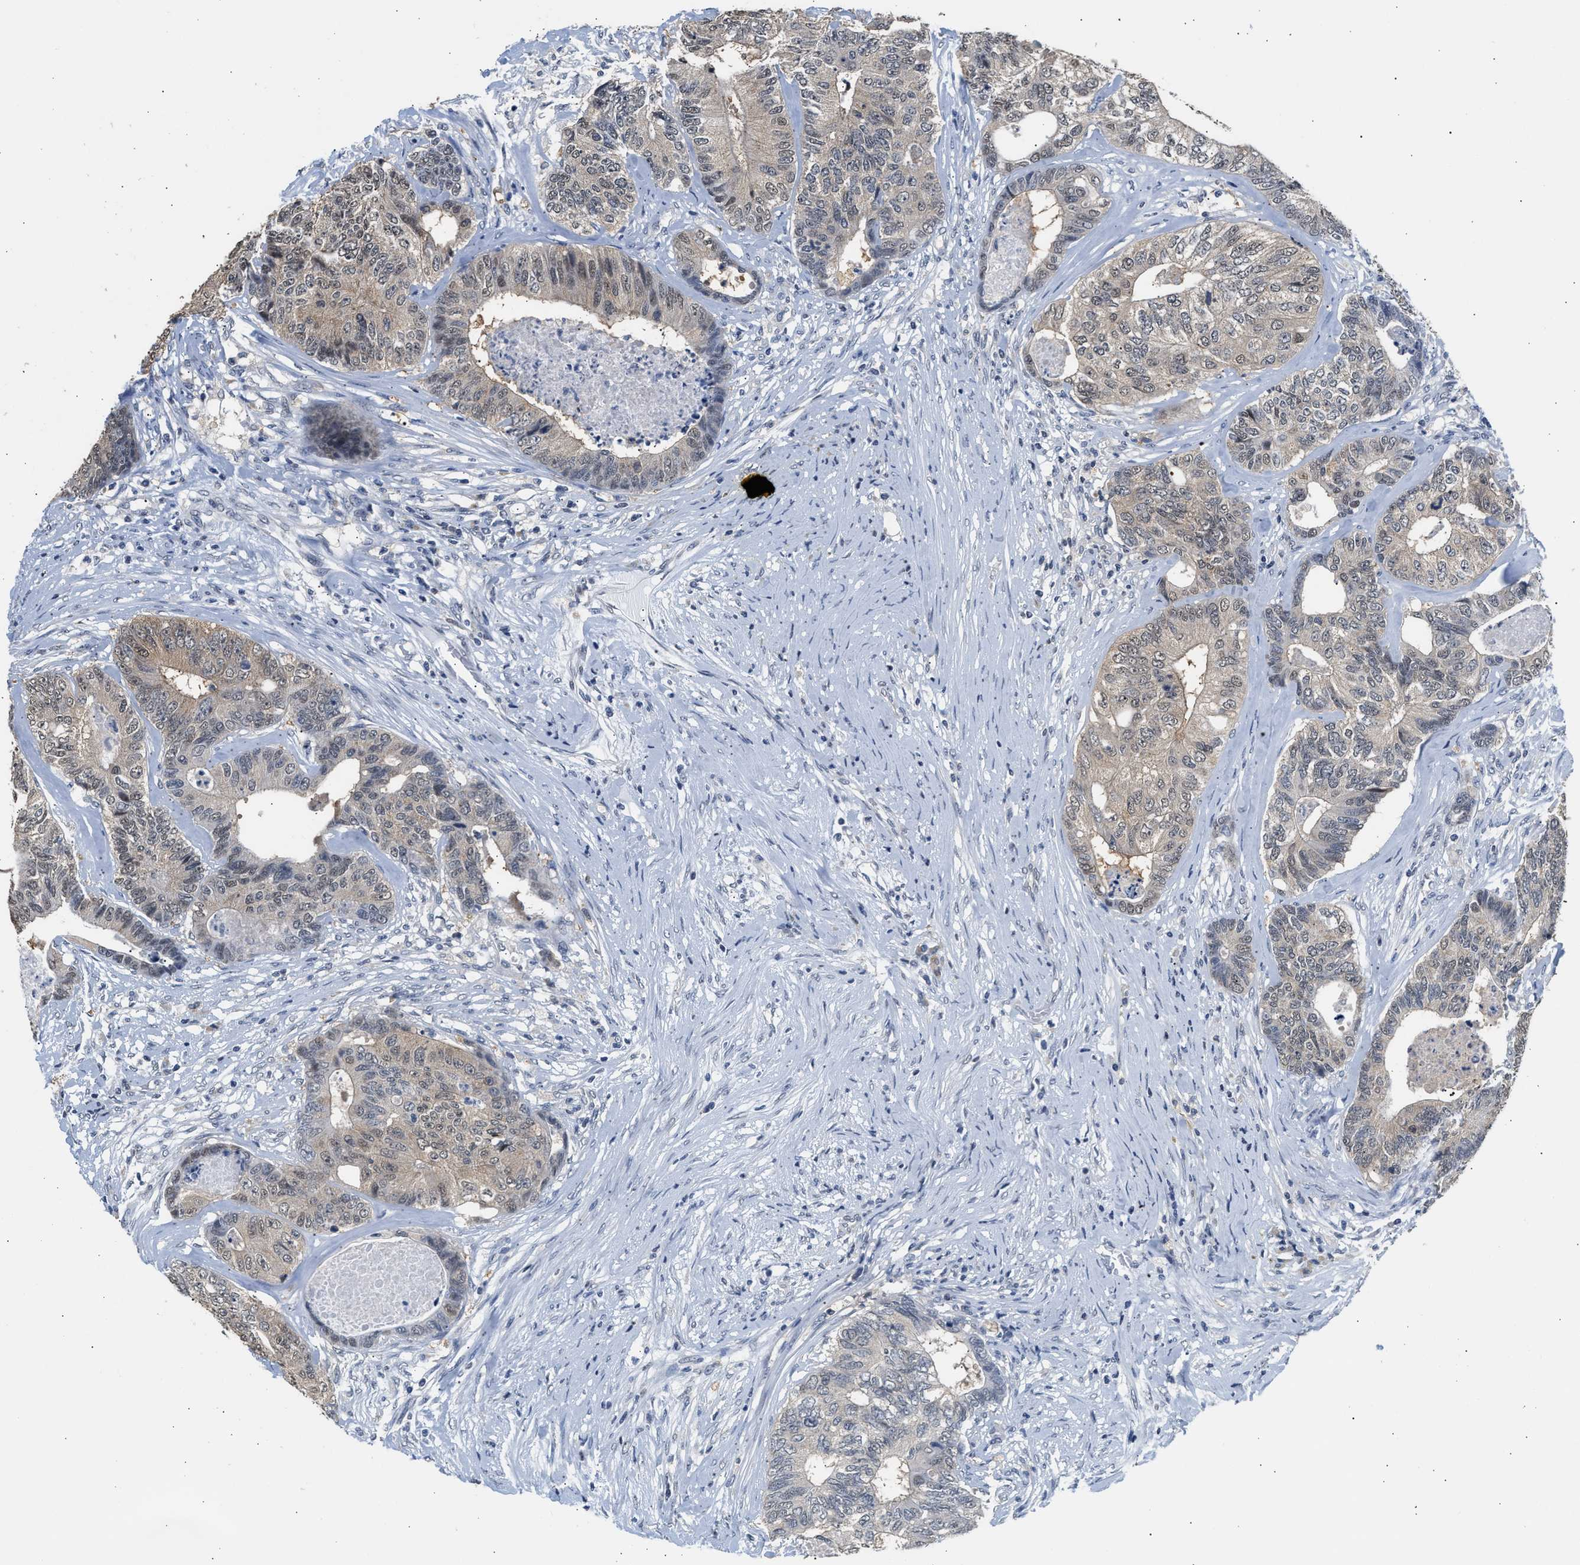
{"staining": {"intensity": "weak", "quantity": "25%-75%", "location": "cytoplasmic/membranous"}, "tissue": "colorectal cancer", "cell_type": "Tumor cells", "image_type": "cancer", "snomed": [{"axis": "morphology", "description": "Adenocarcinoma, NOS"}, {"axis": "topography", "description": "Colon"}], "caption": "The immunohistochemical stain labels weak cytoplasmic/membranous staining in tumor cells of adenocarcinoma (colorectal) tissue.", "gene": "PPM1L", "patient": {"sex": "female", "age": 67}}